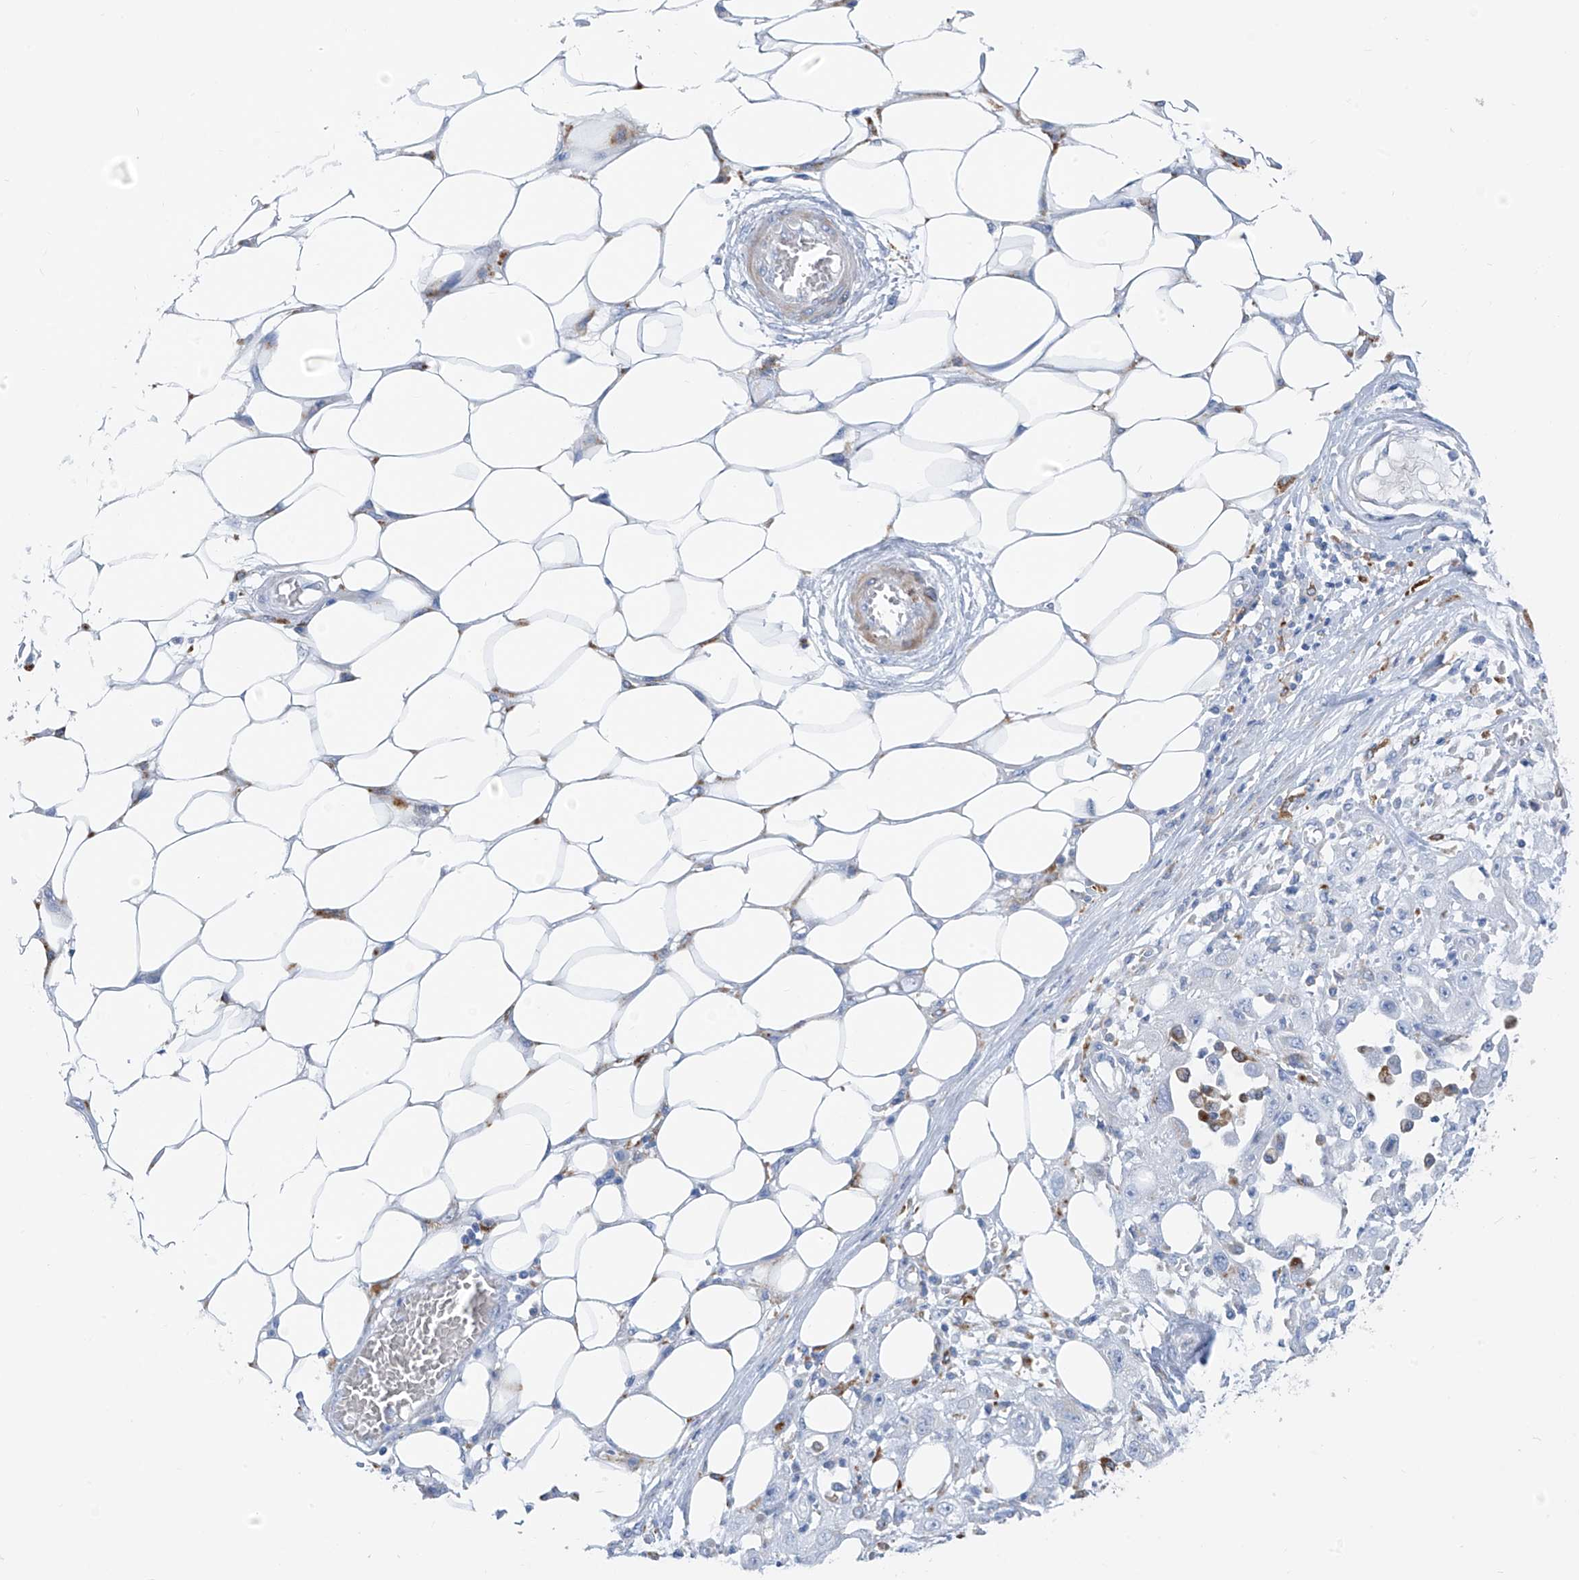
{"staining": {"intensity": "negative", "quantity": "none", "location": "none"}, "tissue": "skin cancer", "cell_type": "Tumor cells", "image_type": "cancer", "snomed": [{"axis": "morphology", "description": "Squamous cell carcinoma, NOS"}, {"axis": "morphology", "description": "Squamous cell carcinoma, metastatic, NOS"}, {"axis": "topography", "description": "Skin"}, {"axis": "topography", "description": "Lymph node"}], "caption": "The IHC image has no significant staining in tumor cells of metastatic squamous cell carcinoma (skin) tissue.", "gene": "GLMP", "patient": {"sex": "male", "age": 75}}